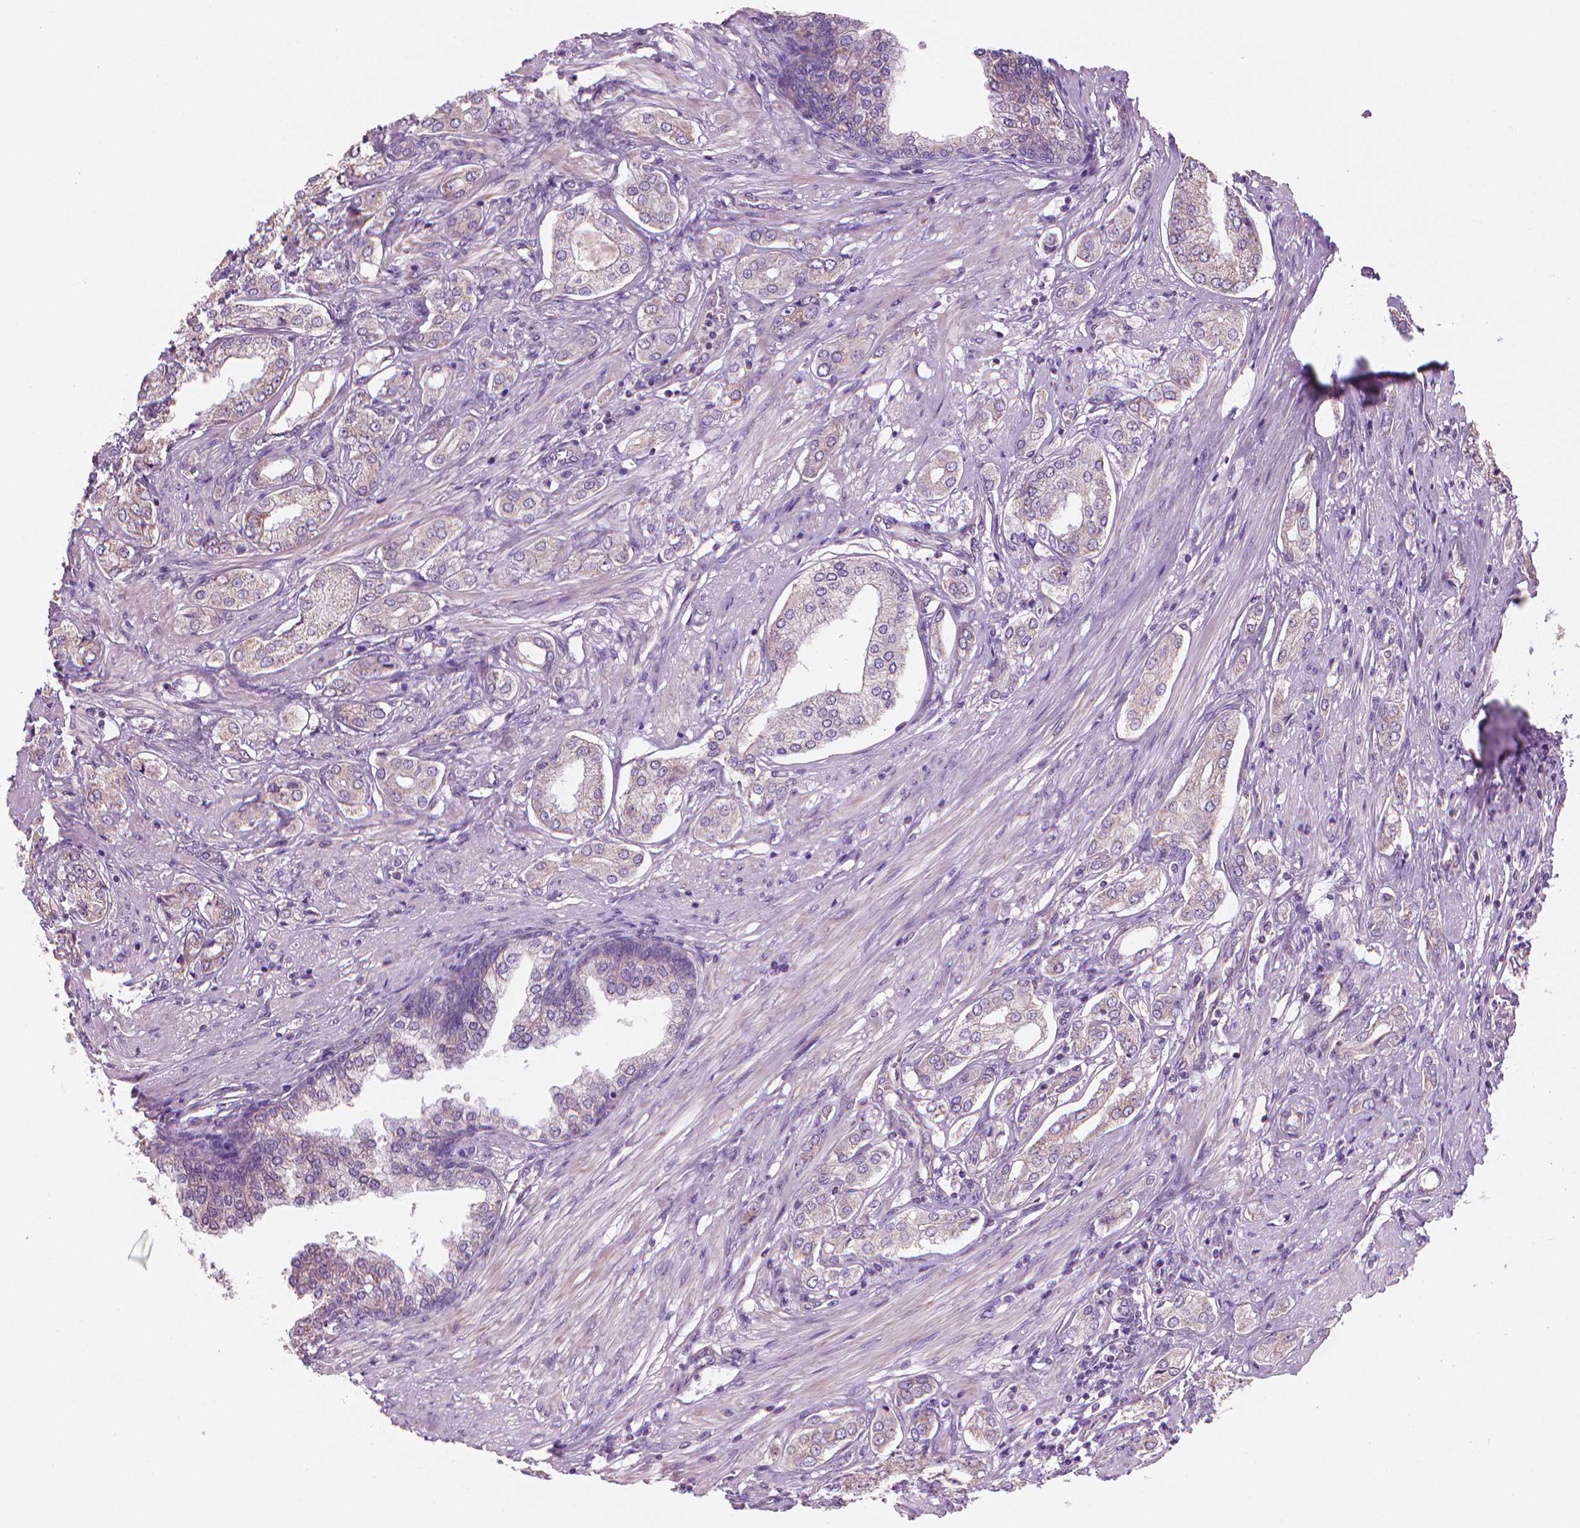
{"staining": {"intensity": "moderate", "quantity": "25%-75%", "location": "cytoplasmic/membranous"}, "tissue": "prostate cancer", "cell_type": "Tumor cells", "image_type": "cancer", "snomed": [{"axis": "morphology", "description": "Adenocarcinoma, NOS"}, {"axis": "topography", "description": "Prostate"}], "caption": "Prostate cancer (adenocarcinoma) stained with immunohistochemistry exhibits moderate cytoplasmic/membranous expression in about 25%-75% of tumor cells.", "gene": "TTC29", "patient": {"sex": "male", "age": 63}}